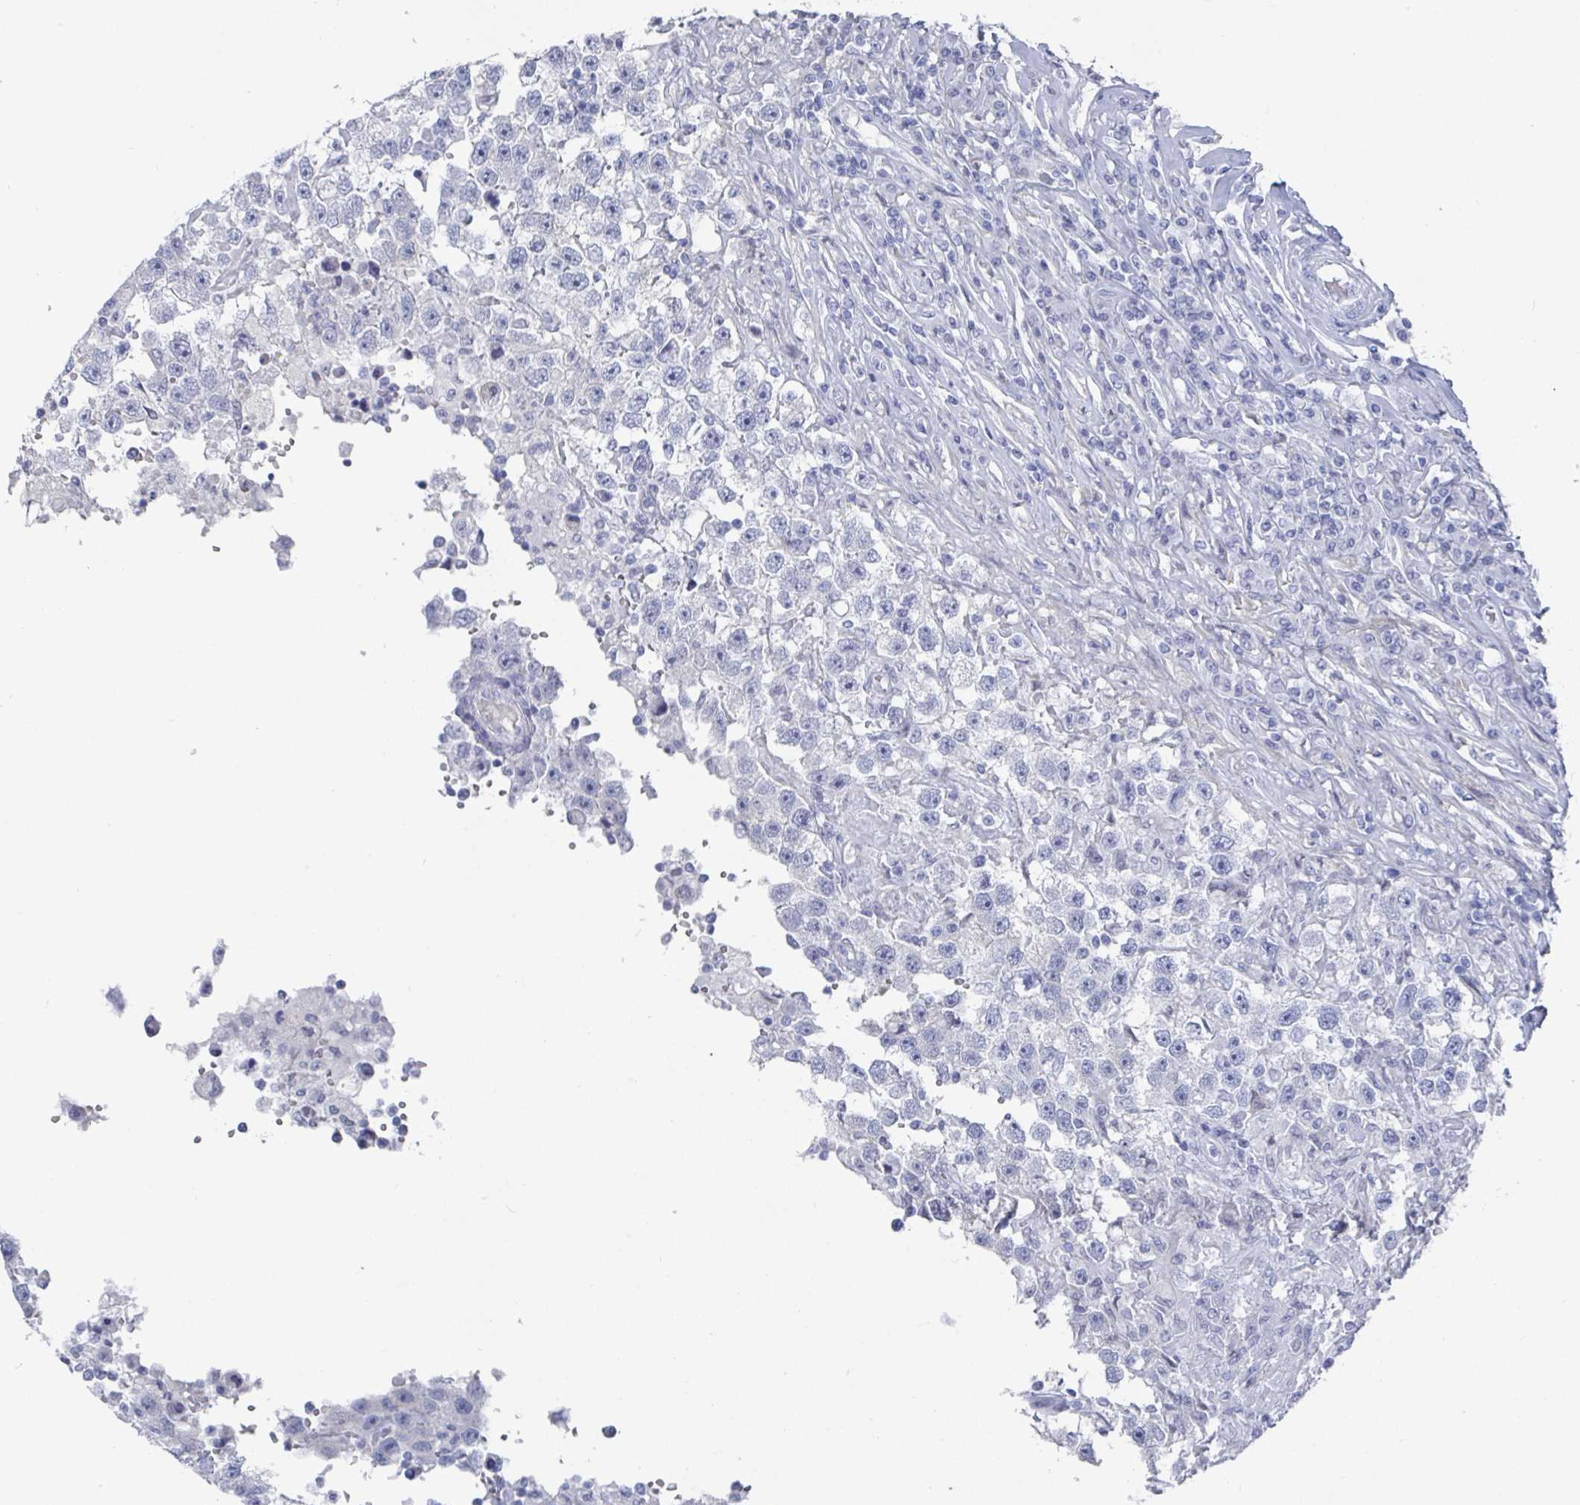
{"staining": {"intensity": "negative", "quantity": "none", "location": "none"}, "tissue": "testis cancer", "cell_type": "Tumor cells", "image_type": "cancer", "snomed": [{"axis": "morphology", "description": "Carcinoma, Embryonal, NOS"}, {"axis": "topography", "description": "Testis"}], "caption": "There is no significant staining in tumor cells of testis cancer.", "gene": "CAMKV", "patient": {"sex": "male", "age": 83}}